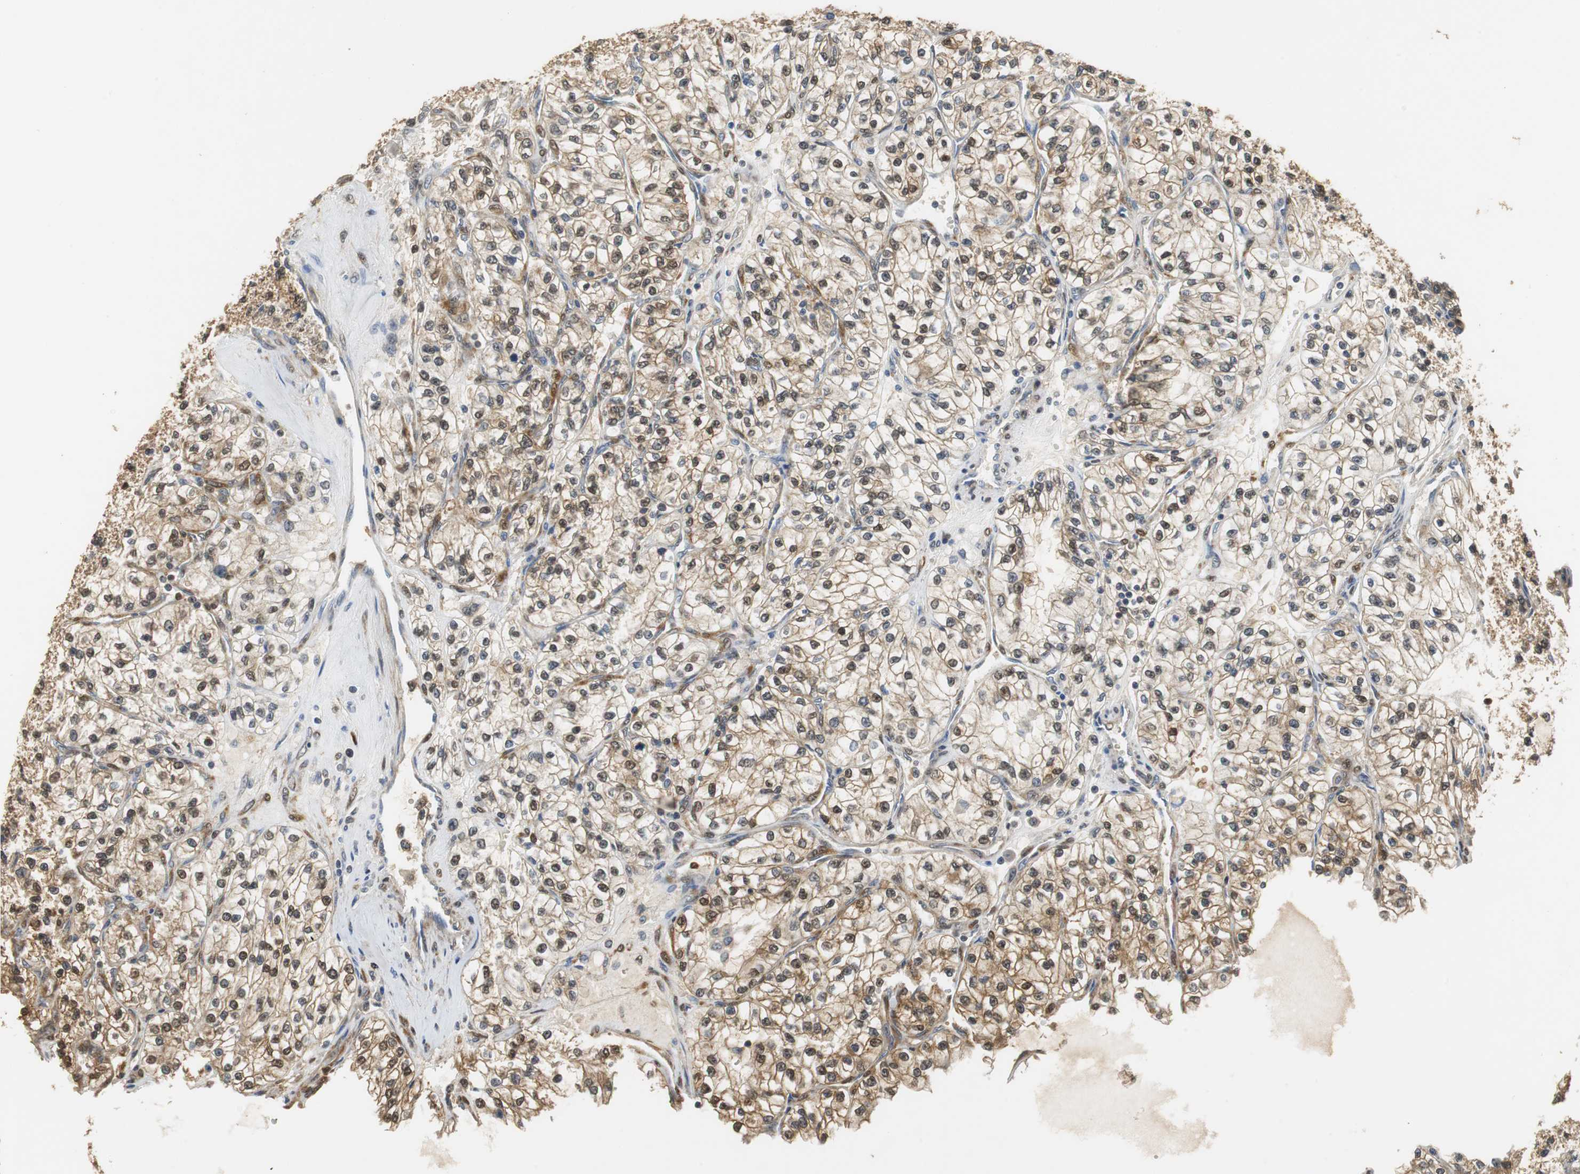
{"staining": {"intensity": "moderate", "quantity": ">75%", "location": "cytoplasmic/membranous,nuclear"}, "tissue": "renal cancer", "cell_type": "Tumor cells", "image_type": "cancer", "snomed": [{"axis": "morphology", "description": "Adenocarcinoma, NOS"}, {"axis": "topography", "description": "Kidney"}], "caption": "Renal adenocarcinoma stained with immunohistochemistry (IHC) demonstrates moderate cytoplasmic/membranous and nuclear expression in about >75% of tumor cells. (DAB IHC, brown staining for protein, blue staining for nuclei).", "gene": "UBQLN2", "patient": {"sex": "female", "age": 57}}